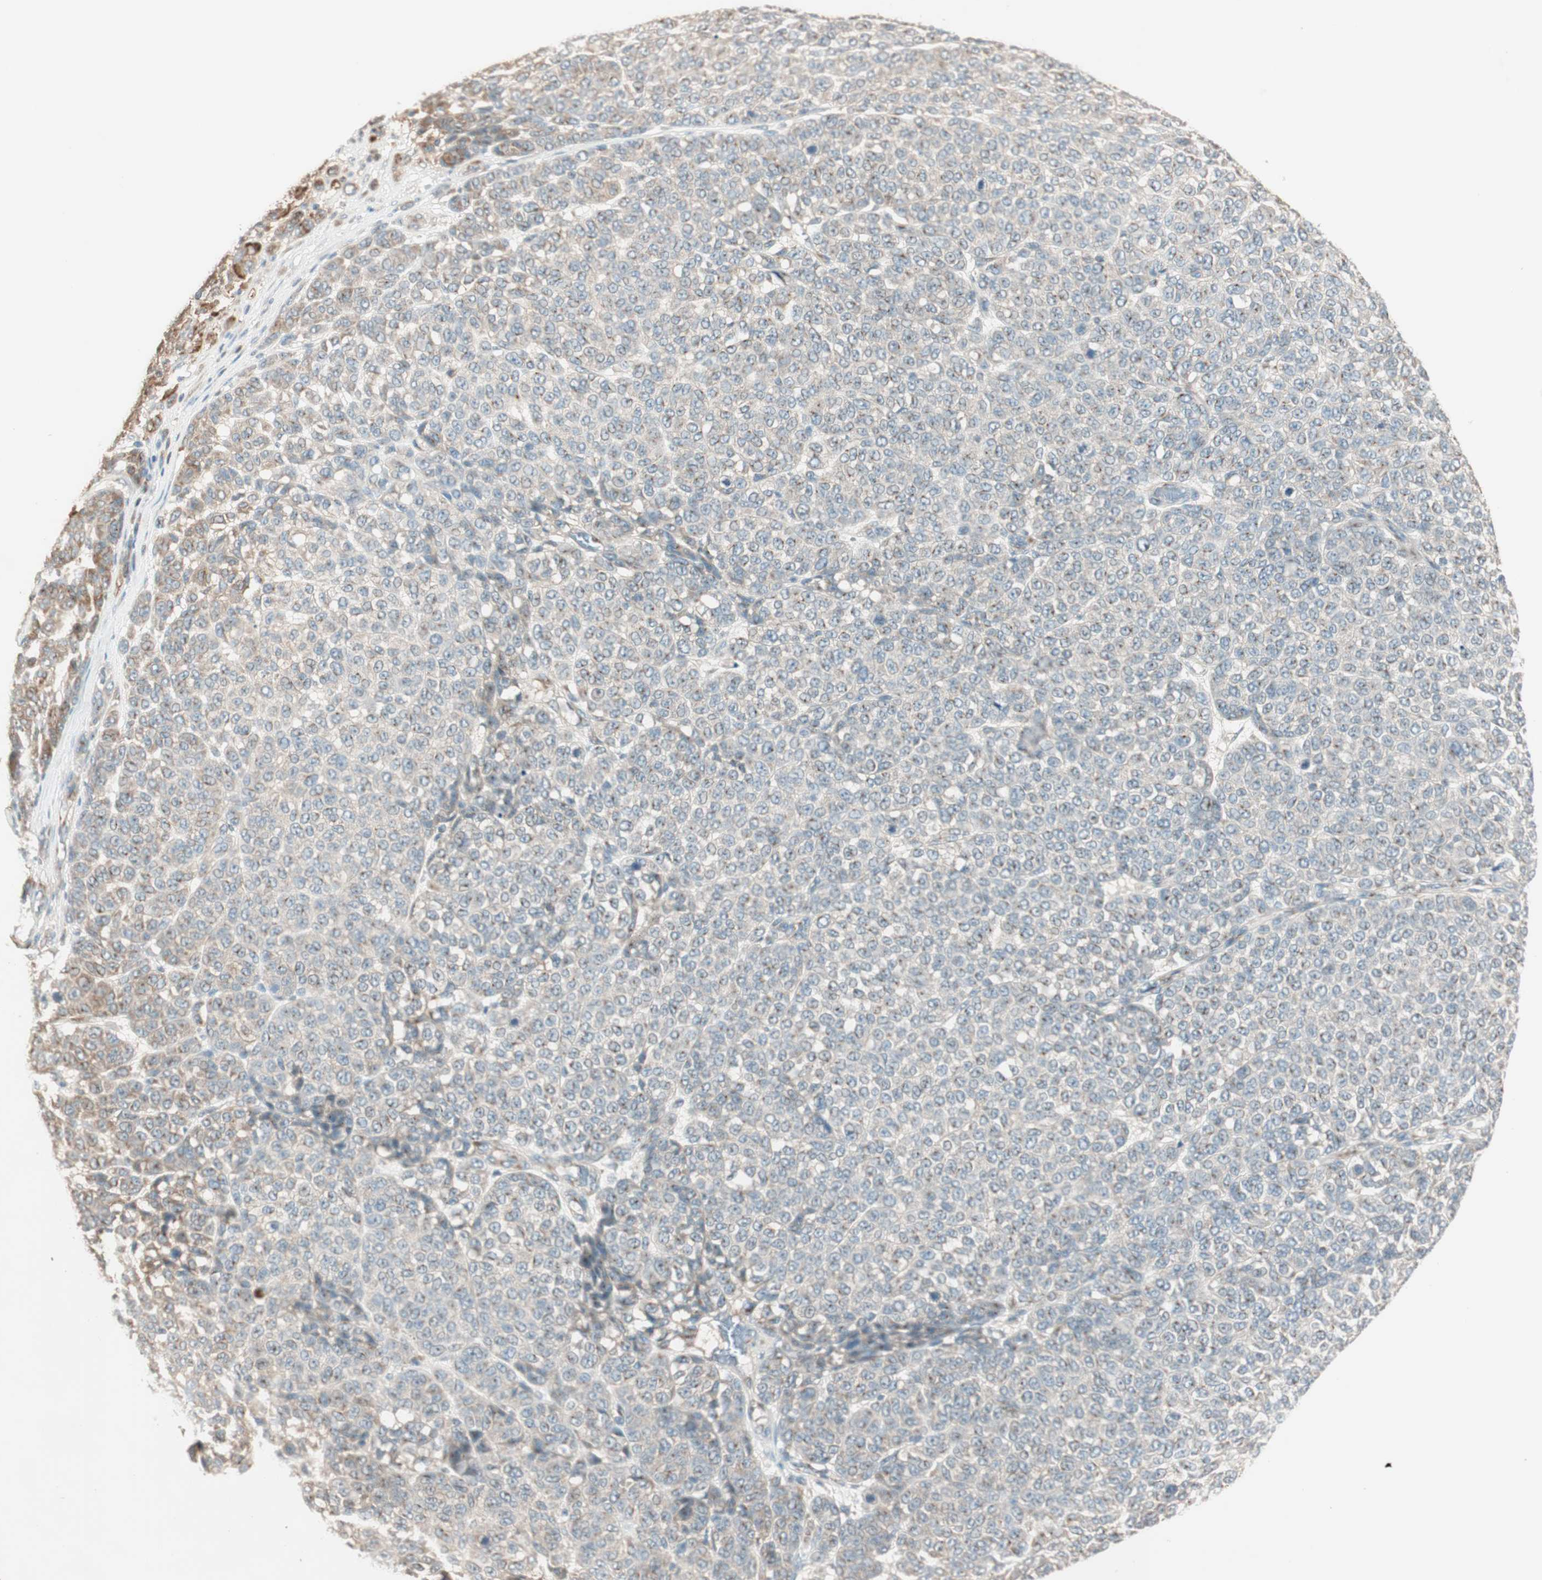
{"staining": {"intensity": "weak", "quantity": "25%-75%", "location": "cytoplasmic/membranous"}, "tissue": "melanoma", "cell_type": "Tumor cells", "image_type": "cancer", "snomed": [{"axis": "morphology", "description": "Malignant melanoma, NOS"}, {"axis": "topography", "description": "Skin"}], "caption": "A brown stain shows weak cytoplasmic/membranous staining of a protein in malignant melanoma tumor cells. The staining is performed using DAB brown chromogen to label protein expression. The nuclei are counter-stained blue using hematoxylin.", "gene": "SEC16A", "patient": {"sex": "male", "age": 59}}